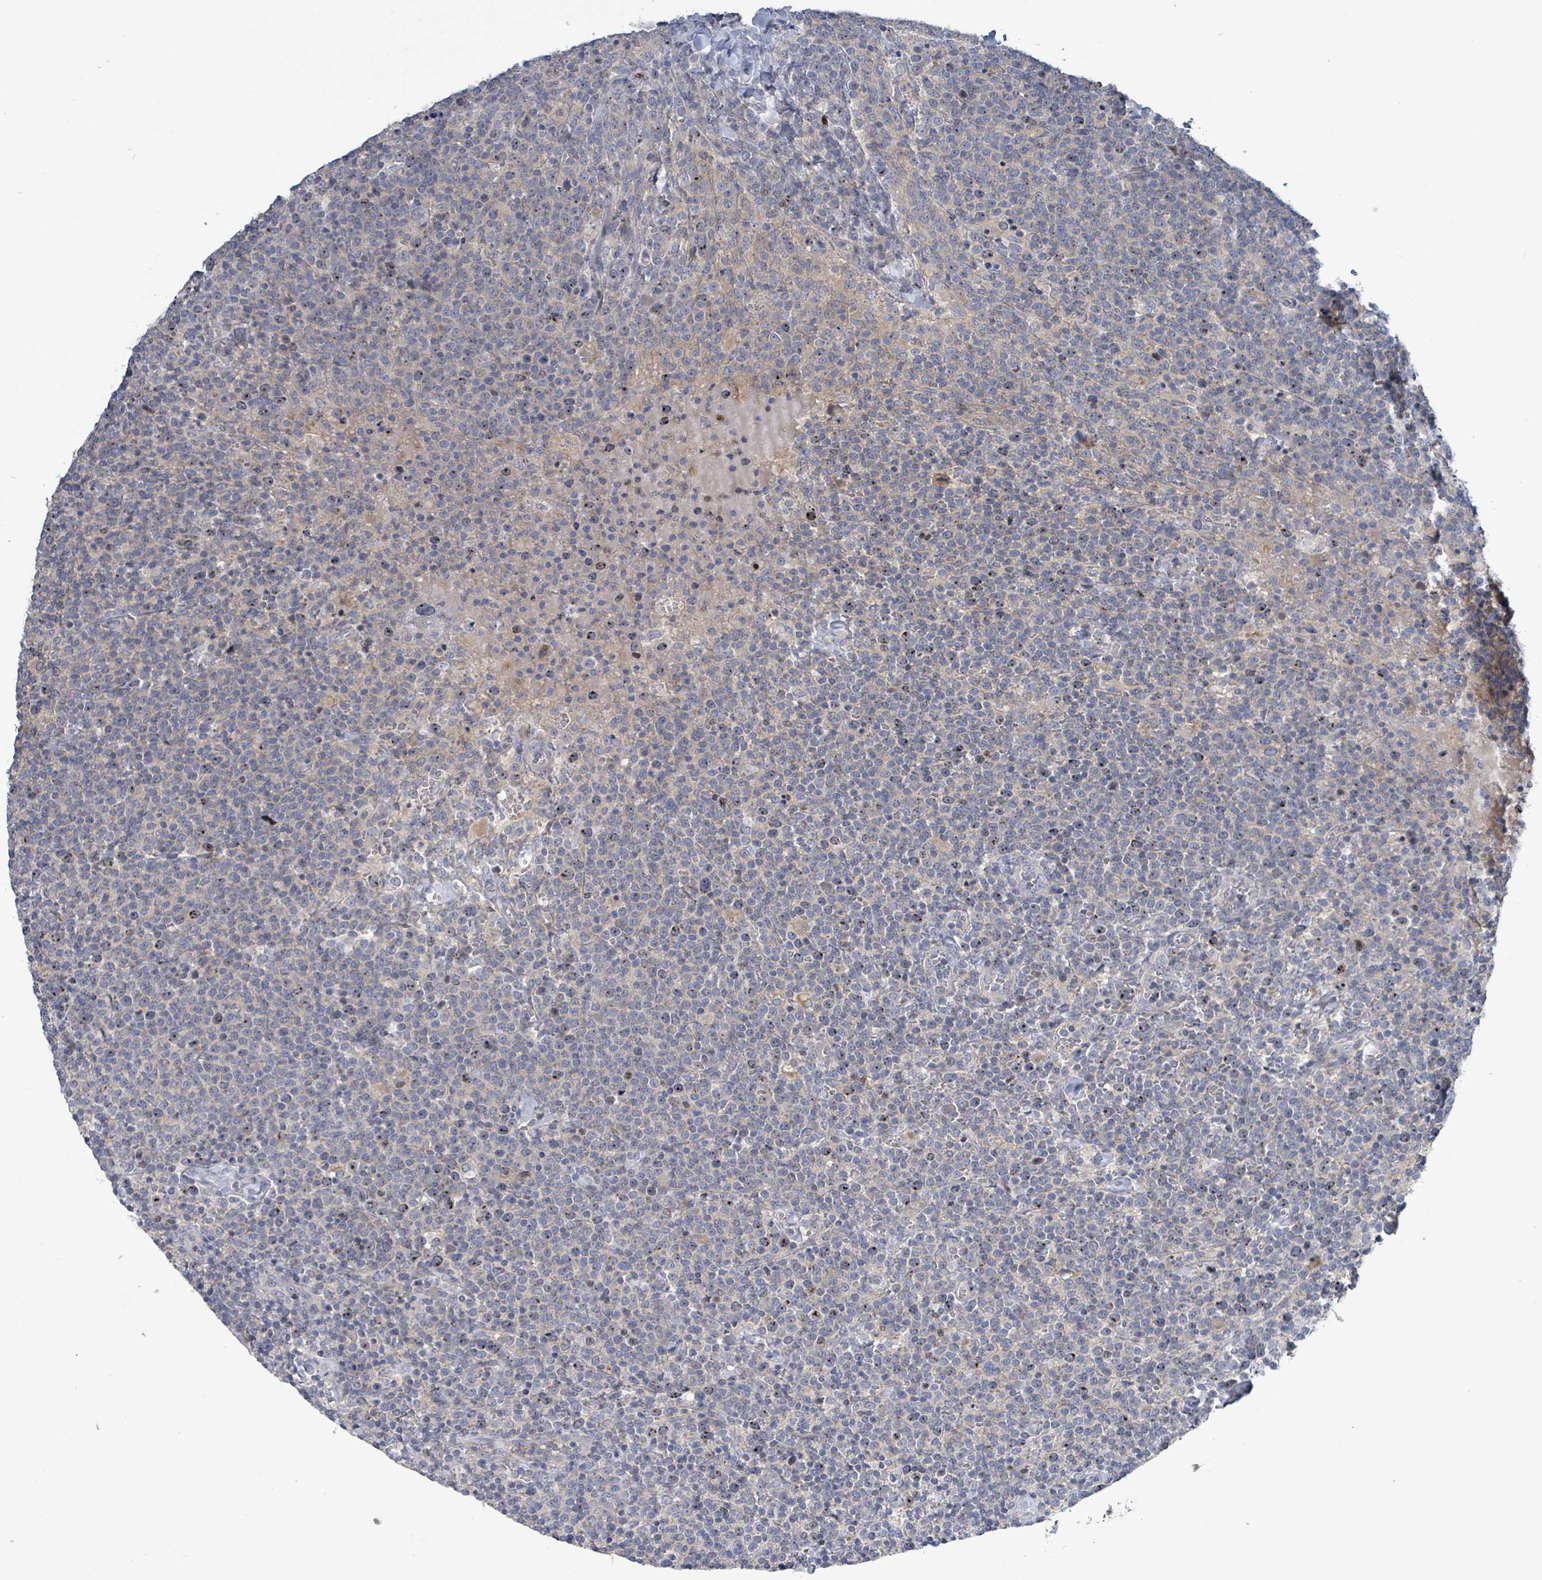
{"staining": {"intensity": "moderate", "quantity": "<25%", "location": "nuclear"}, "tissue": "lymphoma", "cell_type": "Tumor cells", "image_type": "cancer", "snomed": [{"axis": "morphology", "description": "Malignant lymphoma, non-Hodgkin's type, High grade"}, {"axis": "topography", "description": "Lymph node"}], "caption": "The image displays immunohistochemical staining of lymphoma. There is moderate nuclear staining is present in approximately <25% of tumor cells. Using DAB (brown) and hematoxylin (blue) stains, captured at high magnification using brightfield microscopy.", "gene": "KRAS", "patient": {"sex": "male", "age": 61}}